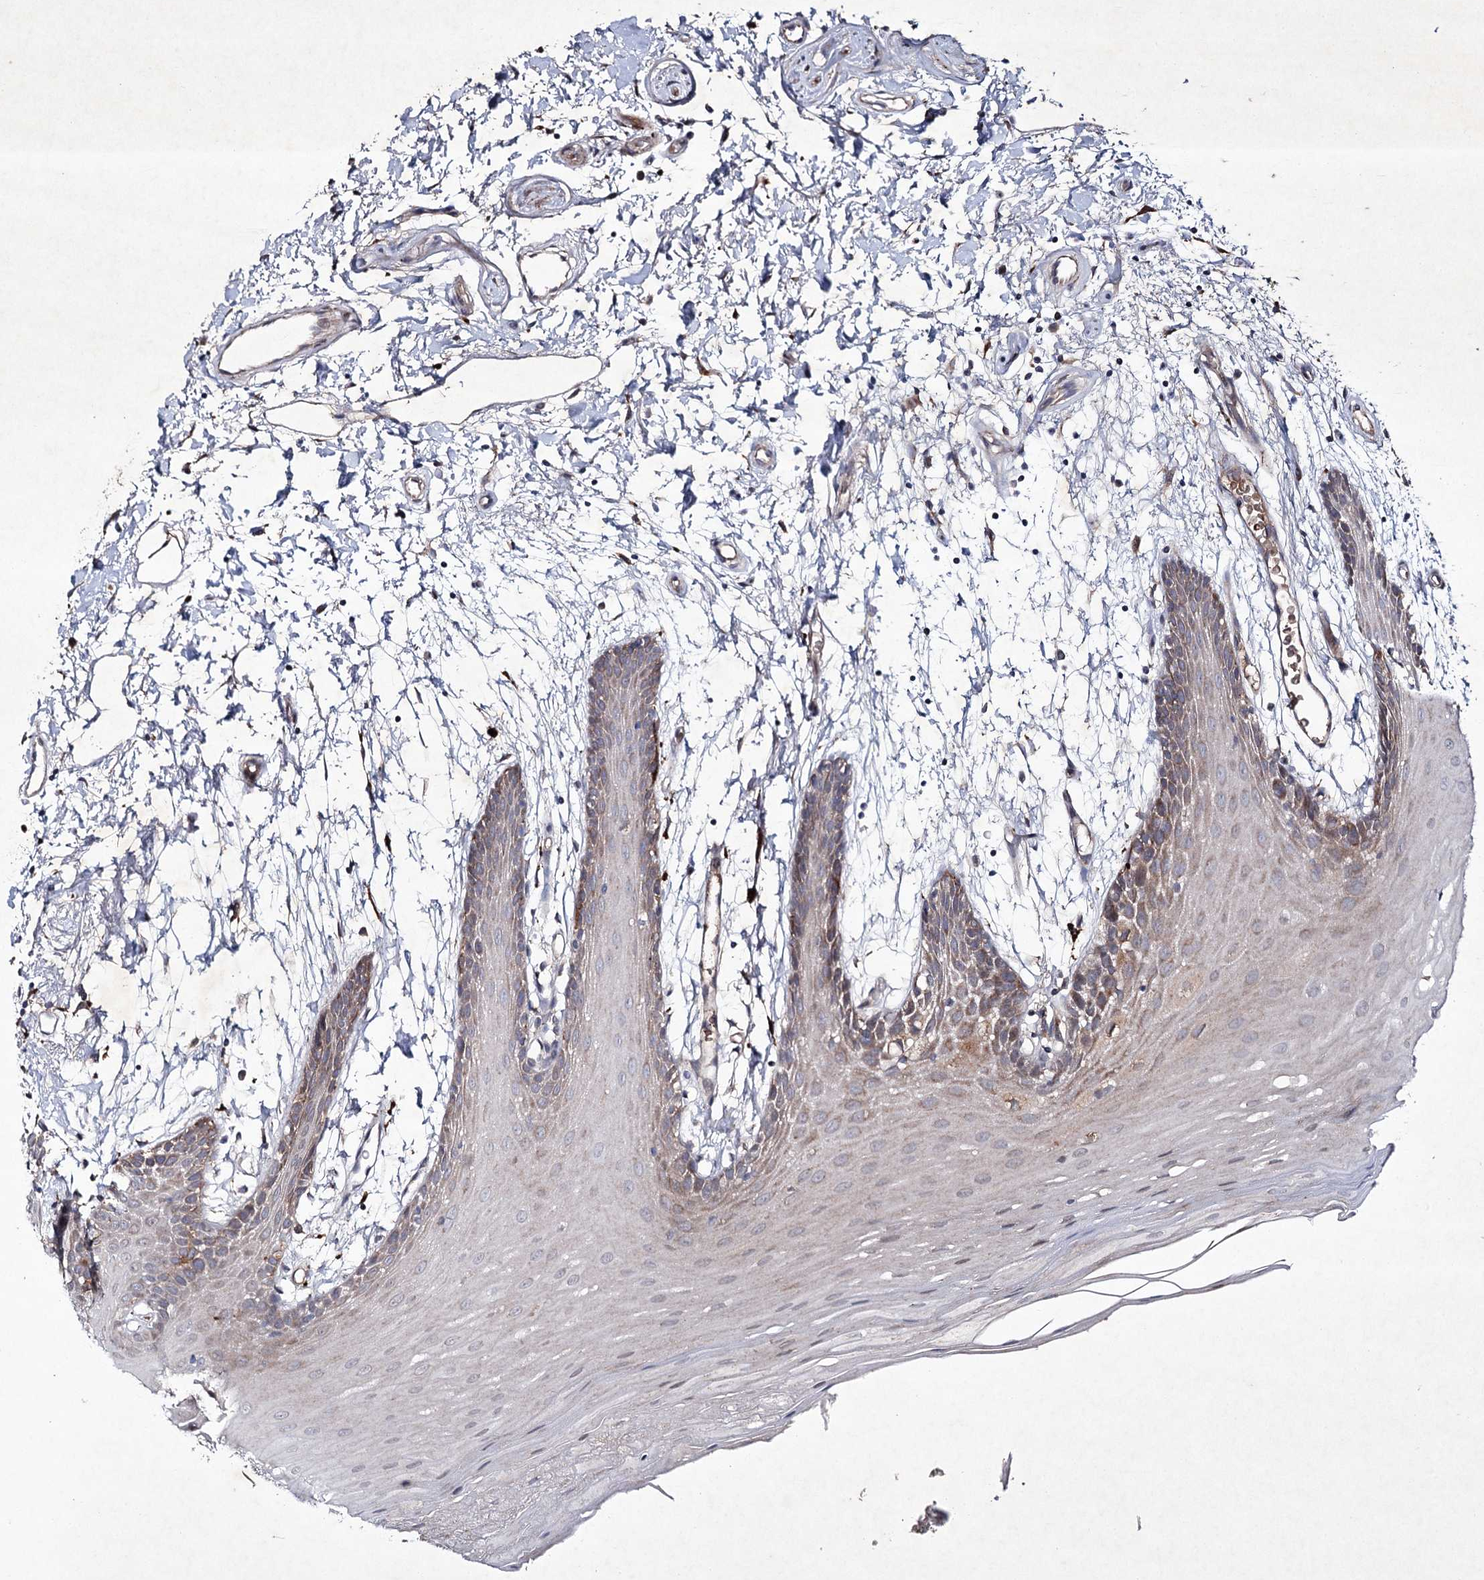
{"staining": {"intensity": "weak", "quantity": "25%-75%", "location": "cytoplasmic/membranous"}, "tissue": "oral mucosa", "cell_type": "Squamous epithelial cells", "image_type": "normal", "snomed": [{"axis": "morphology", "description": "Normal tissue, NOS"}, {"axis": "topography", "description": "Skeletal muscle"}, {"axis": "topography", "description": "Oral tissue"}, {"axis": "topography", "description": "Salivary gland"}, {"axis": "topography", "description": "Peripheral nerve tissue"}], "caption": "This image displays benign oral mucosa stained with immunohistochemistry to label a protein in brown. The cytoplasmic/membranous of squamous epithelial cells show weak positivity for the protein. Nuclei are counter-stained blue.", "gene": "ALG9", "patient": {"sex": "male", "age": 54}}